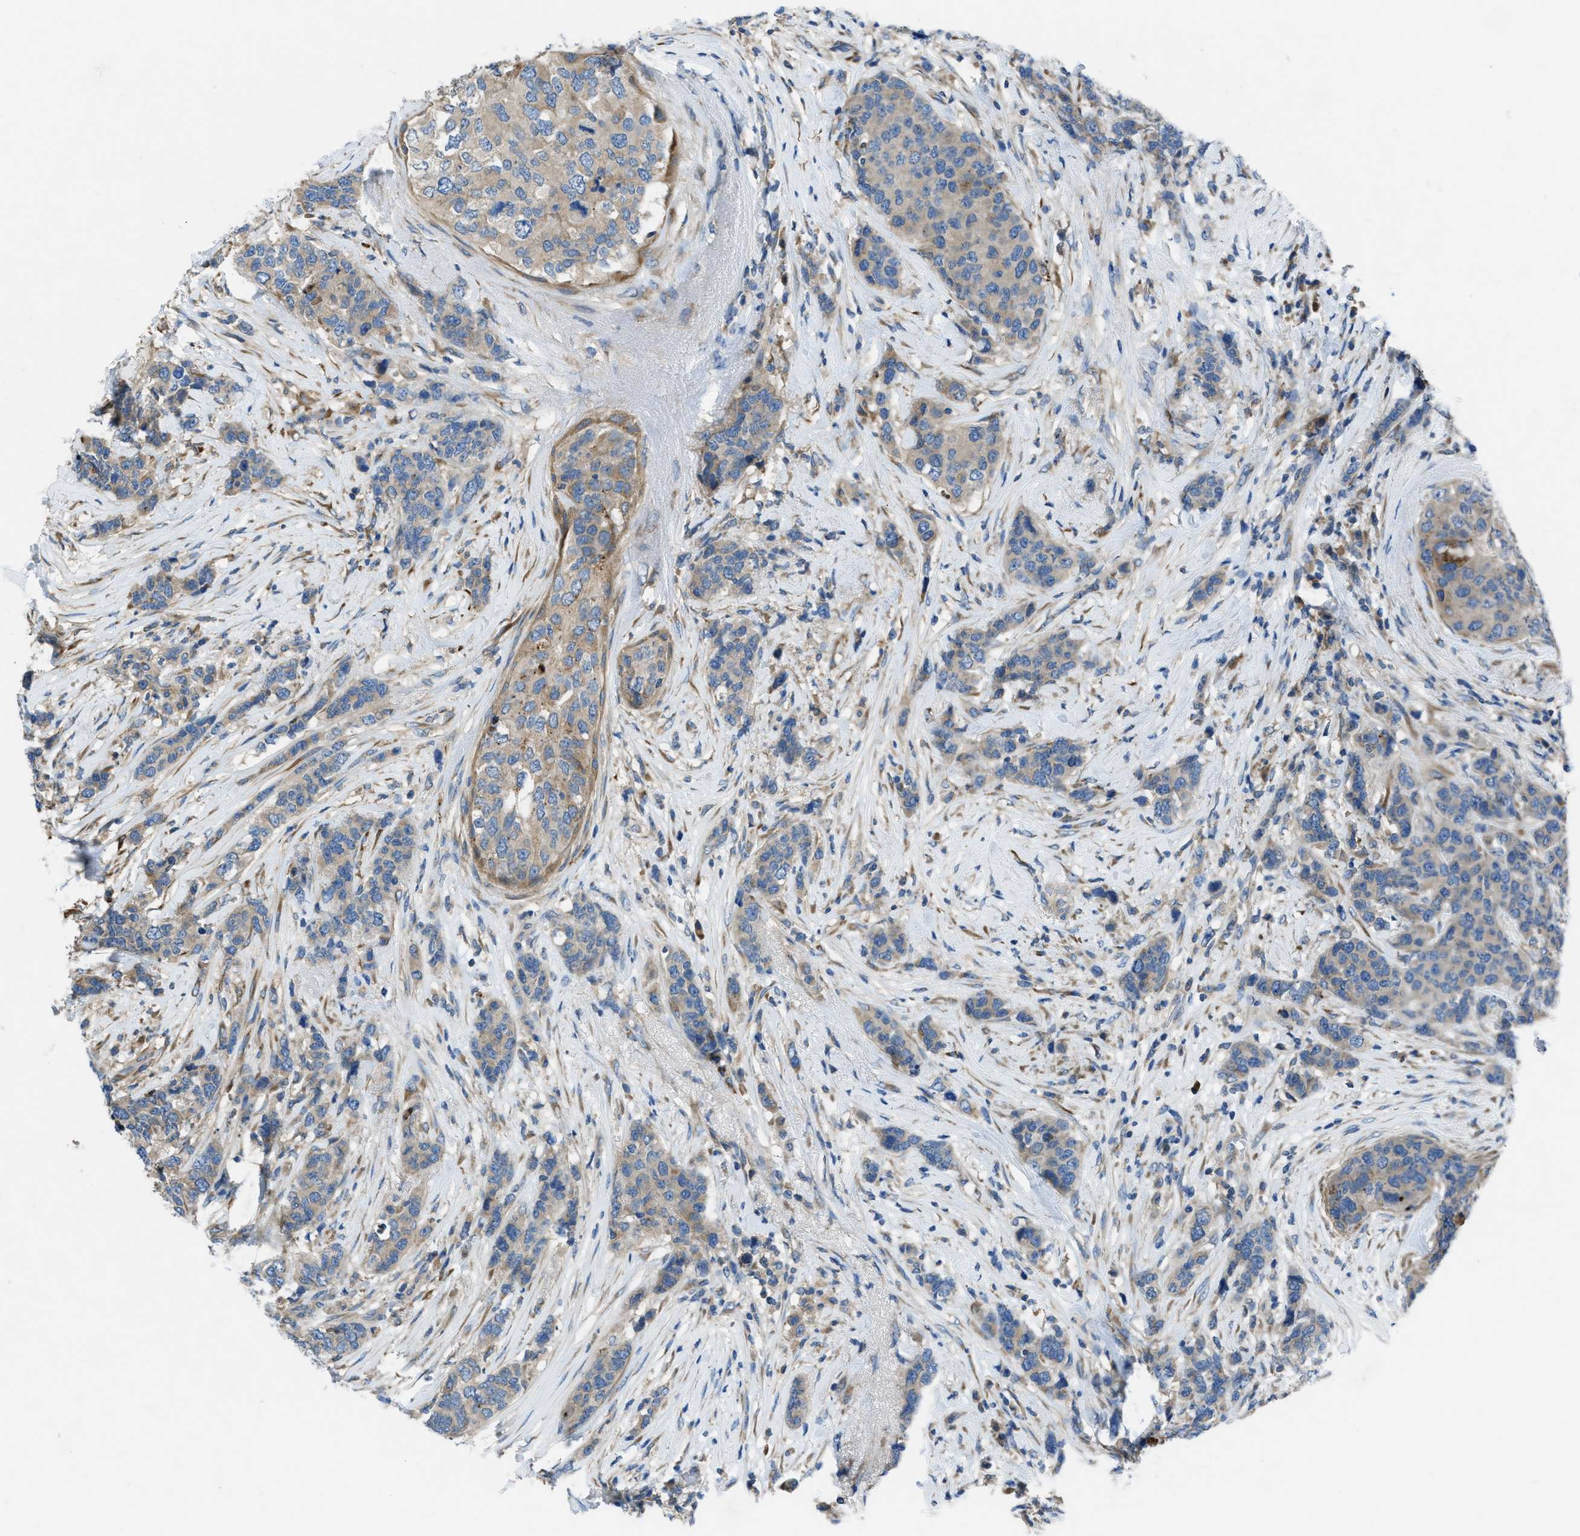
{"staining": {"intensity": "weak", "quantity": ">75%", "location": "cytoplasmic/membranous"}, "tissue": "breast cancer", "cell_type": "Tumor cells", "image_type": "cancer", "snomed": [{"axis": "morphology", "description": "Lobular carcinoma"}, {"axis": "topography", "description": "Breast"}], "caption": "A brown stain labels weak cytoplasmic/membranous expression of a protein in breast lobular carcinoma tumor cells.", "gene": "MAP3K20", "patient": {"sex": "female", "age": 59}}